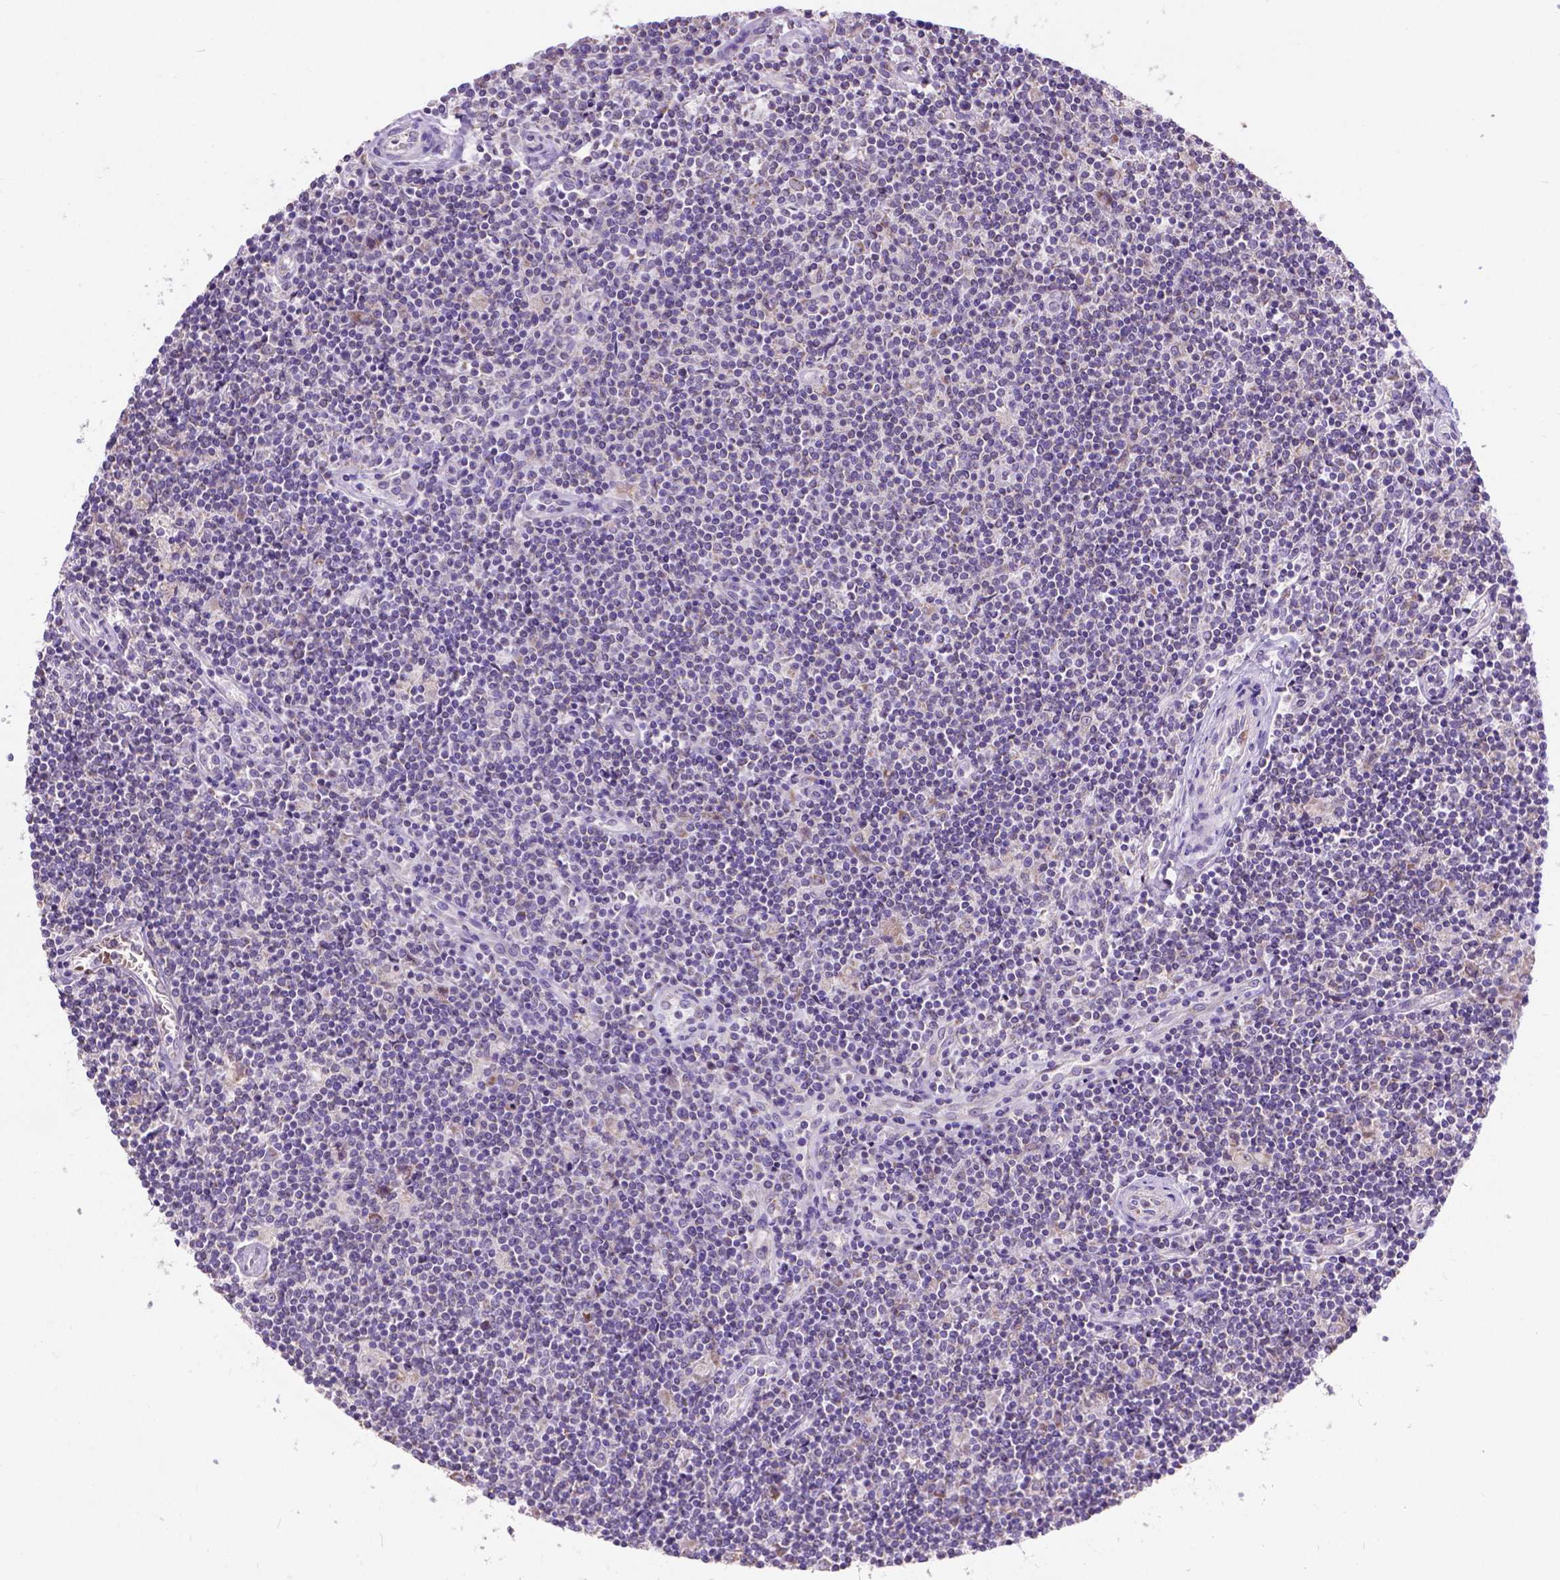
{"staining": {"intensity": "negative", "quantity": "none", "location": "none"}, "tissue": "lymphoma", "cell_type": "Tumor cells", "image_type": "cancer", "snomed": [{"axis": "morphology", "description": "Hodgkin's disease, NOS"}, {"axis": "topography", "description": "Lymph node"}], "caption": "Tumor cells are negative for protein expression in human Hodgkin's disease. (Brightfield microscopy of DAB (3,3'-diaminobenzidine) immunohistochemistry (IHC) at high magnification).", "gene": "L2HGDH", "patient": {"sex": "male", "age": 40}}